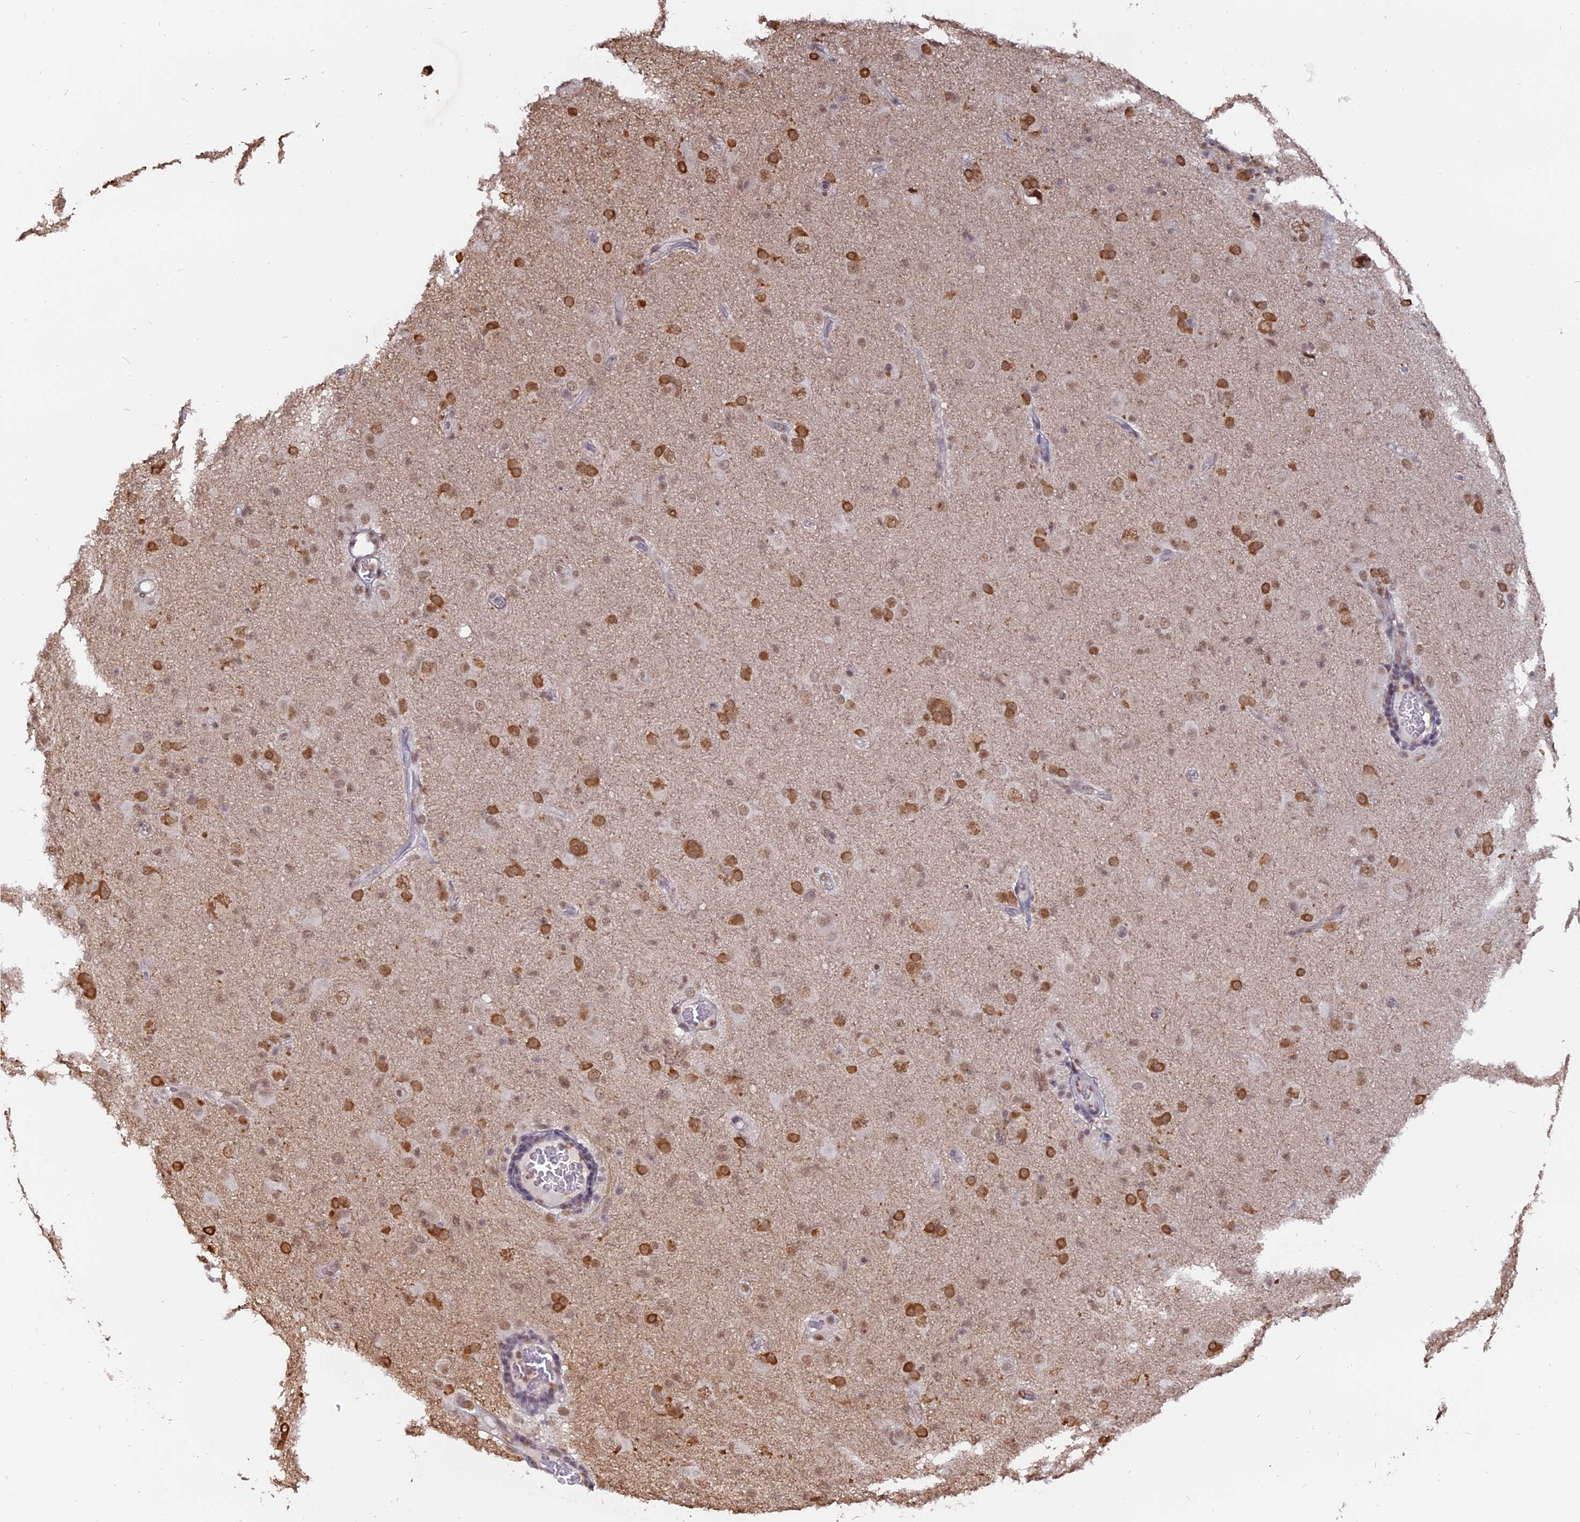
{"staining": {"intensity": "moderate", "quantity": ">75%", "location": "nuclear"}, "tissue": "glioma", "cell_type": "Tumor cells", "image_type": "cancer", "snomed": [{"axis": "morphology", "description": "Glioma, malignant, High grade"}, {"axis": "topography", "description": "Brain"}], "caption": "Brown immunohistochemical staining in human malignant glioma (high-grade) reveals moderate nuclear expression in about >75% of tumor cells.", "gene": "NR1H3", "patient": {"sex": "female", "age": 57}}